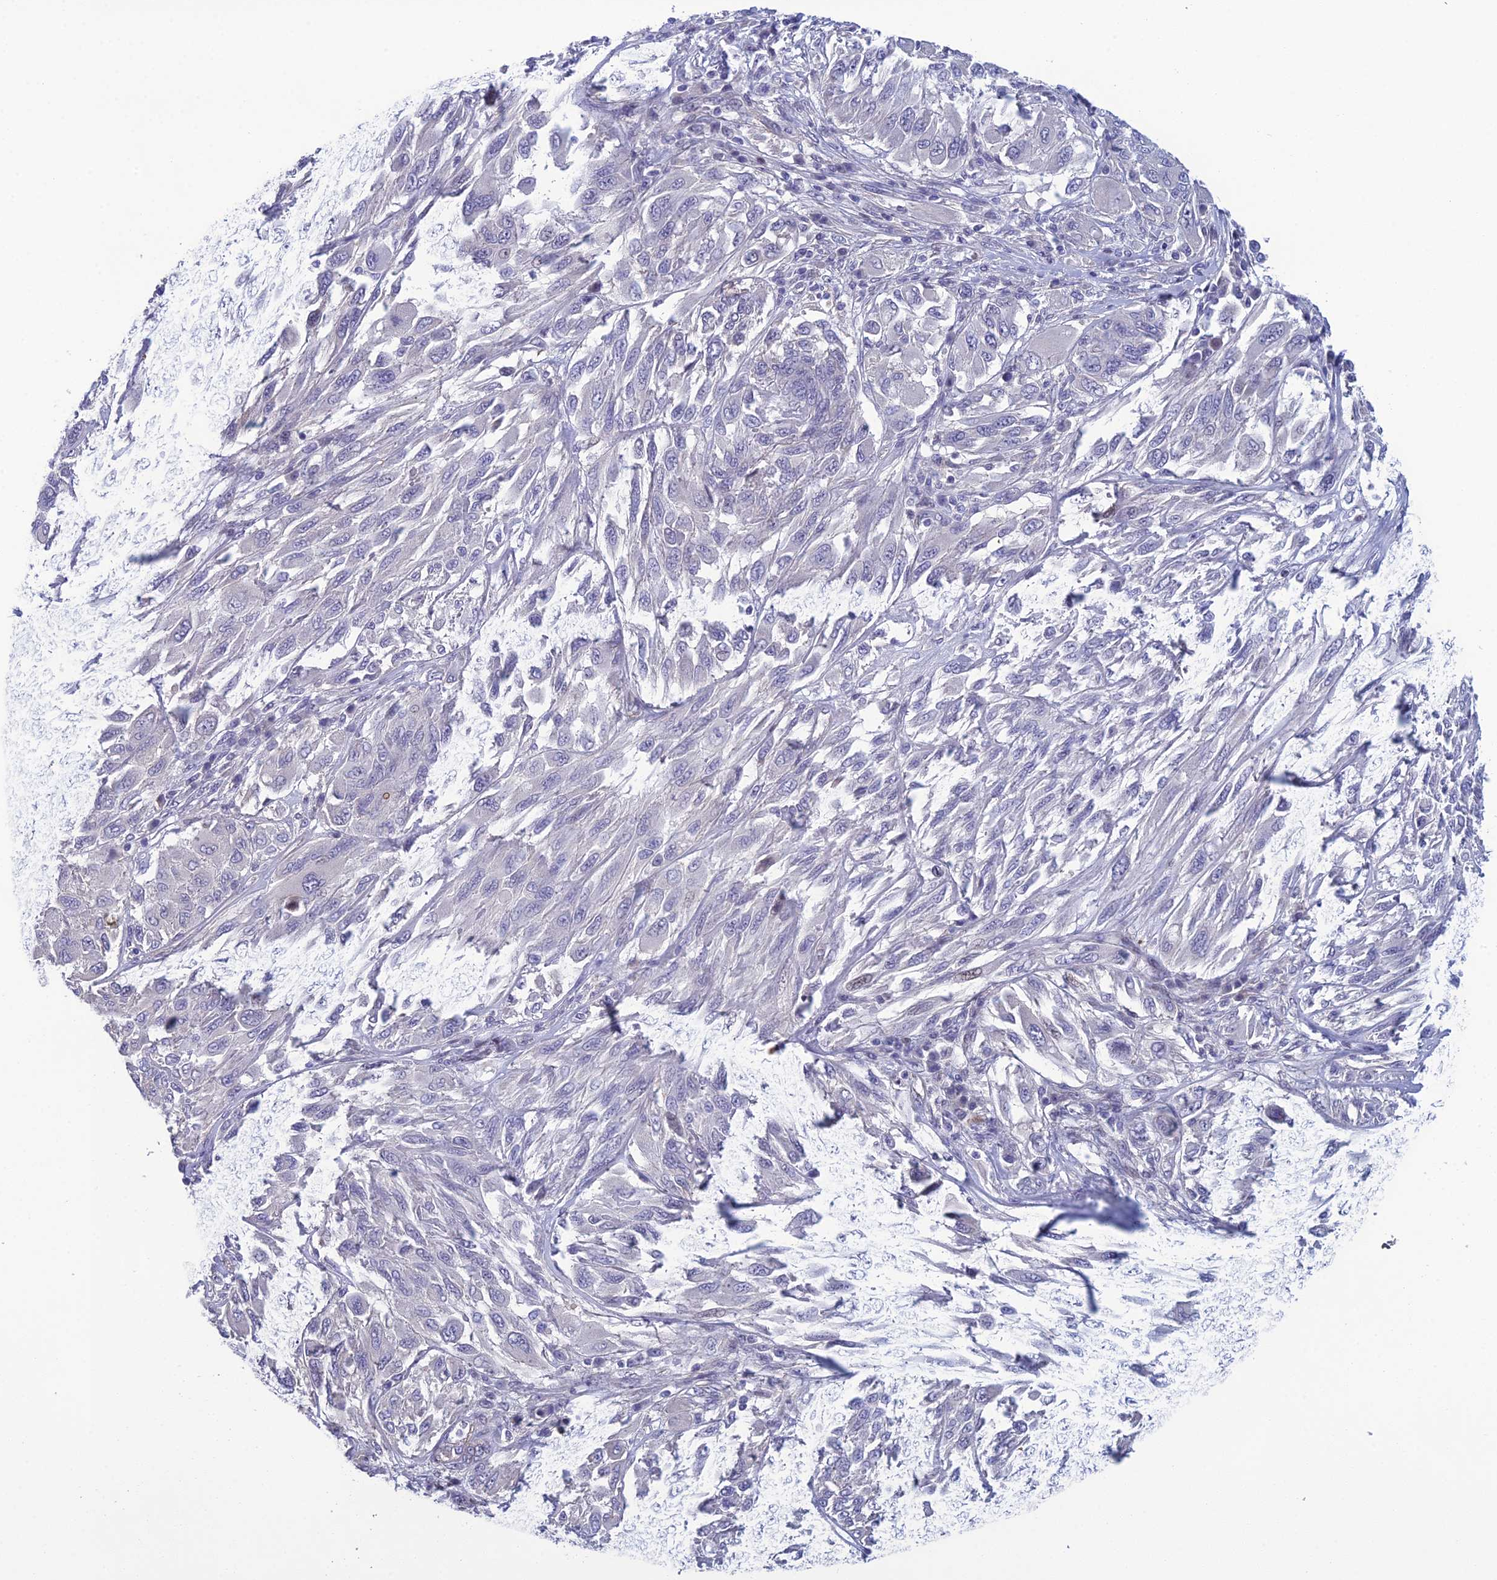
{"staining": {"intensity": "negative", "quantity": "none", "location": "none"}, "tissue": "melanoma", "cell_type": "Tumor cells", "image_type": "cancer", "snomed": [{"axis": "morphology", "description": "Malignant melanoma, NOS"}, {"axis": "topography", "description": "Skin"}], "caption": "Micrograph shows no significant protein expression in tumor cells of malignant melanoma.", "gene": "LZTS2", "patient": {"sex": "female", "age": 91}}